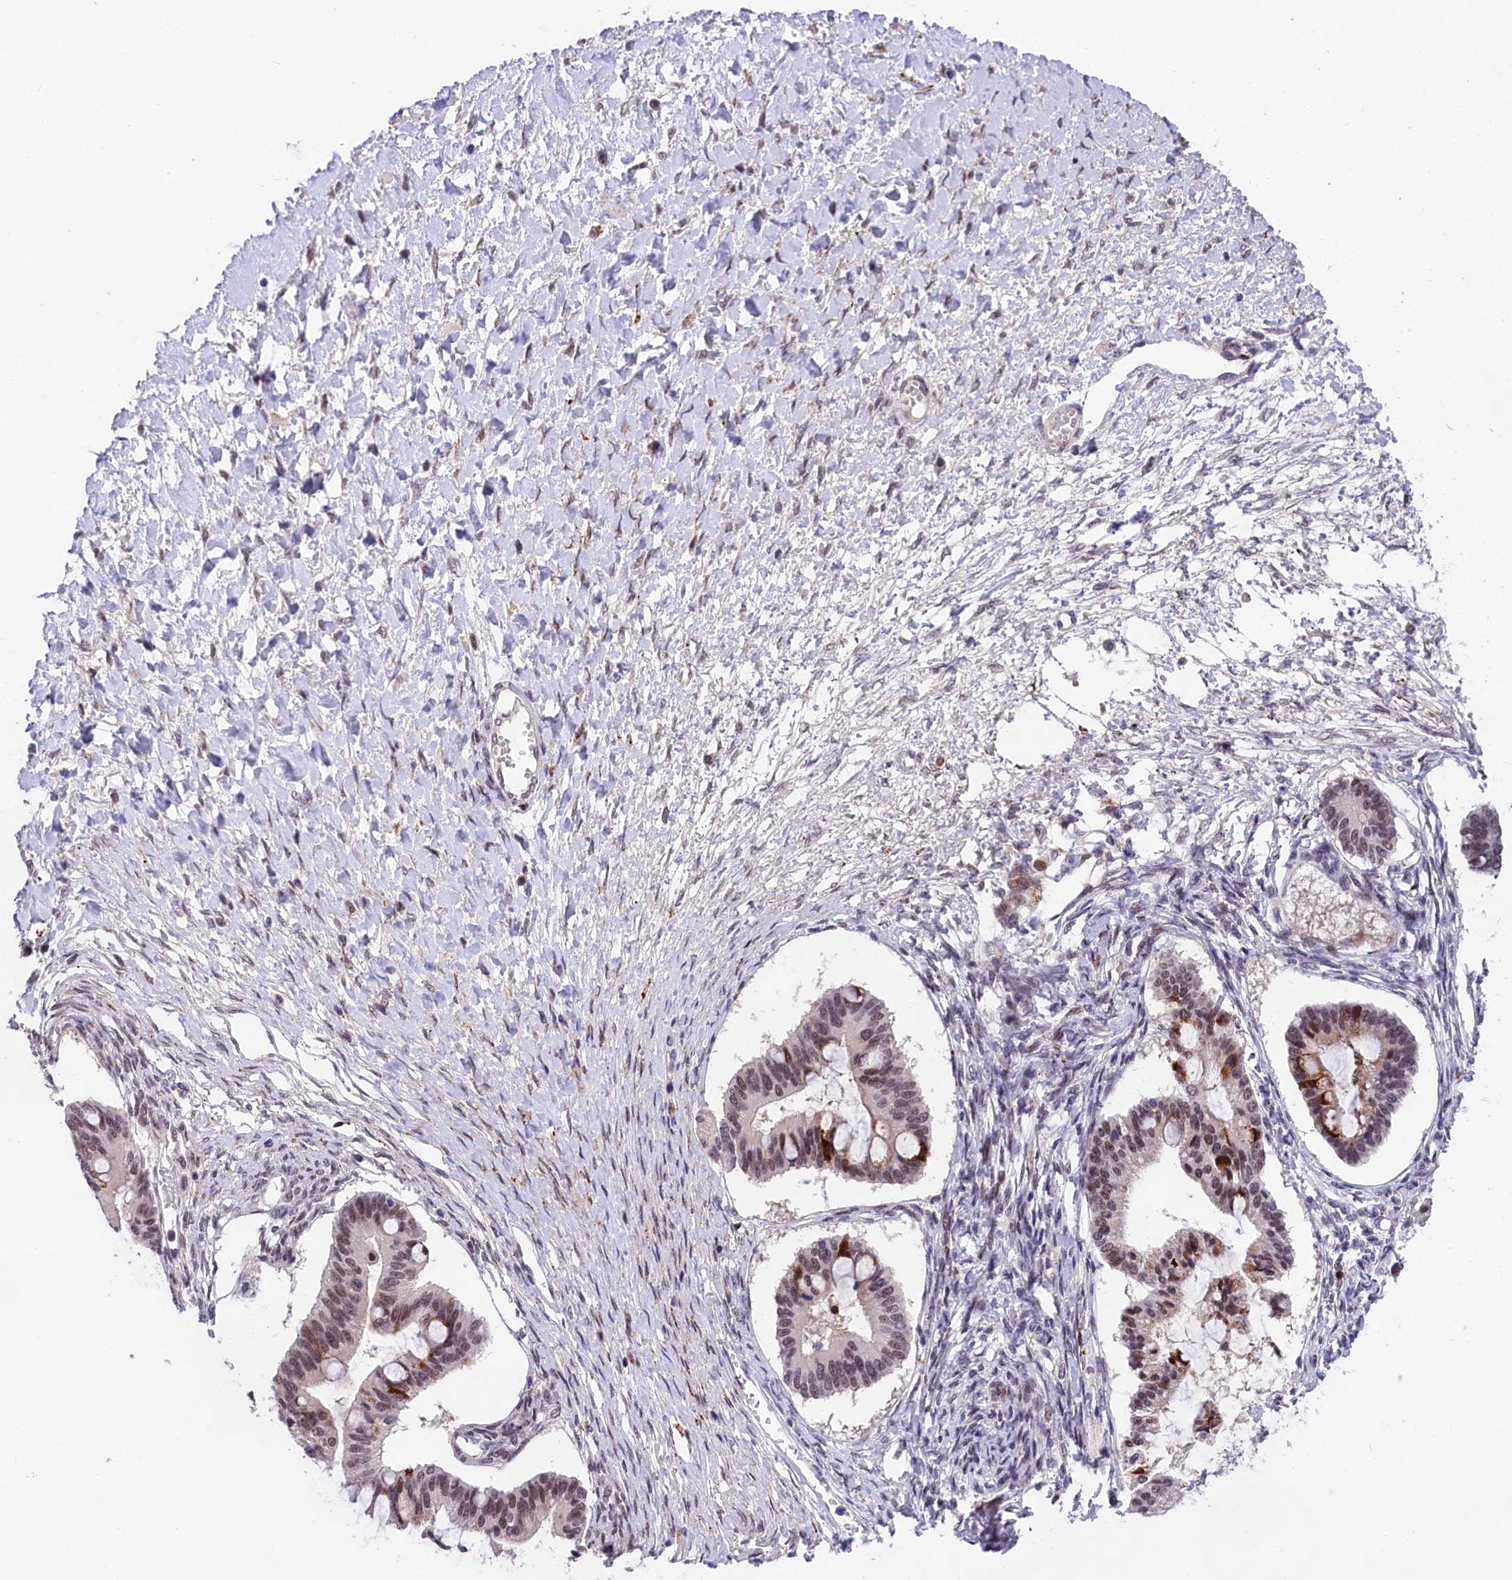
{"staining": {"intensity": "moderate", "quantity": ">75%", "location": "nuclear"}, "tissue": "ovarian cancer", "cell_type": "Tumor cells", "image_type": "cancer", "snomed": [{"axis": "morphology", "description": "Cystadenocarcinoma, mucinous, NOS"}, {"axis": "topography", "description": "Ovary"}], "caption": "Immunohistochemical staining of human ovarian mucinous cystadenocarcinoma shows moderate nuclear protein positivity in approximately >75% of tumor cells.", "gene": "FBXO45", "patient": {"sex": "female", "age": 73}}